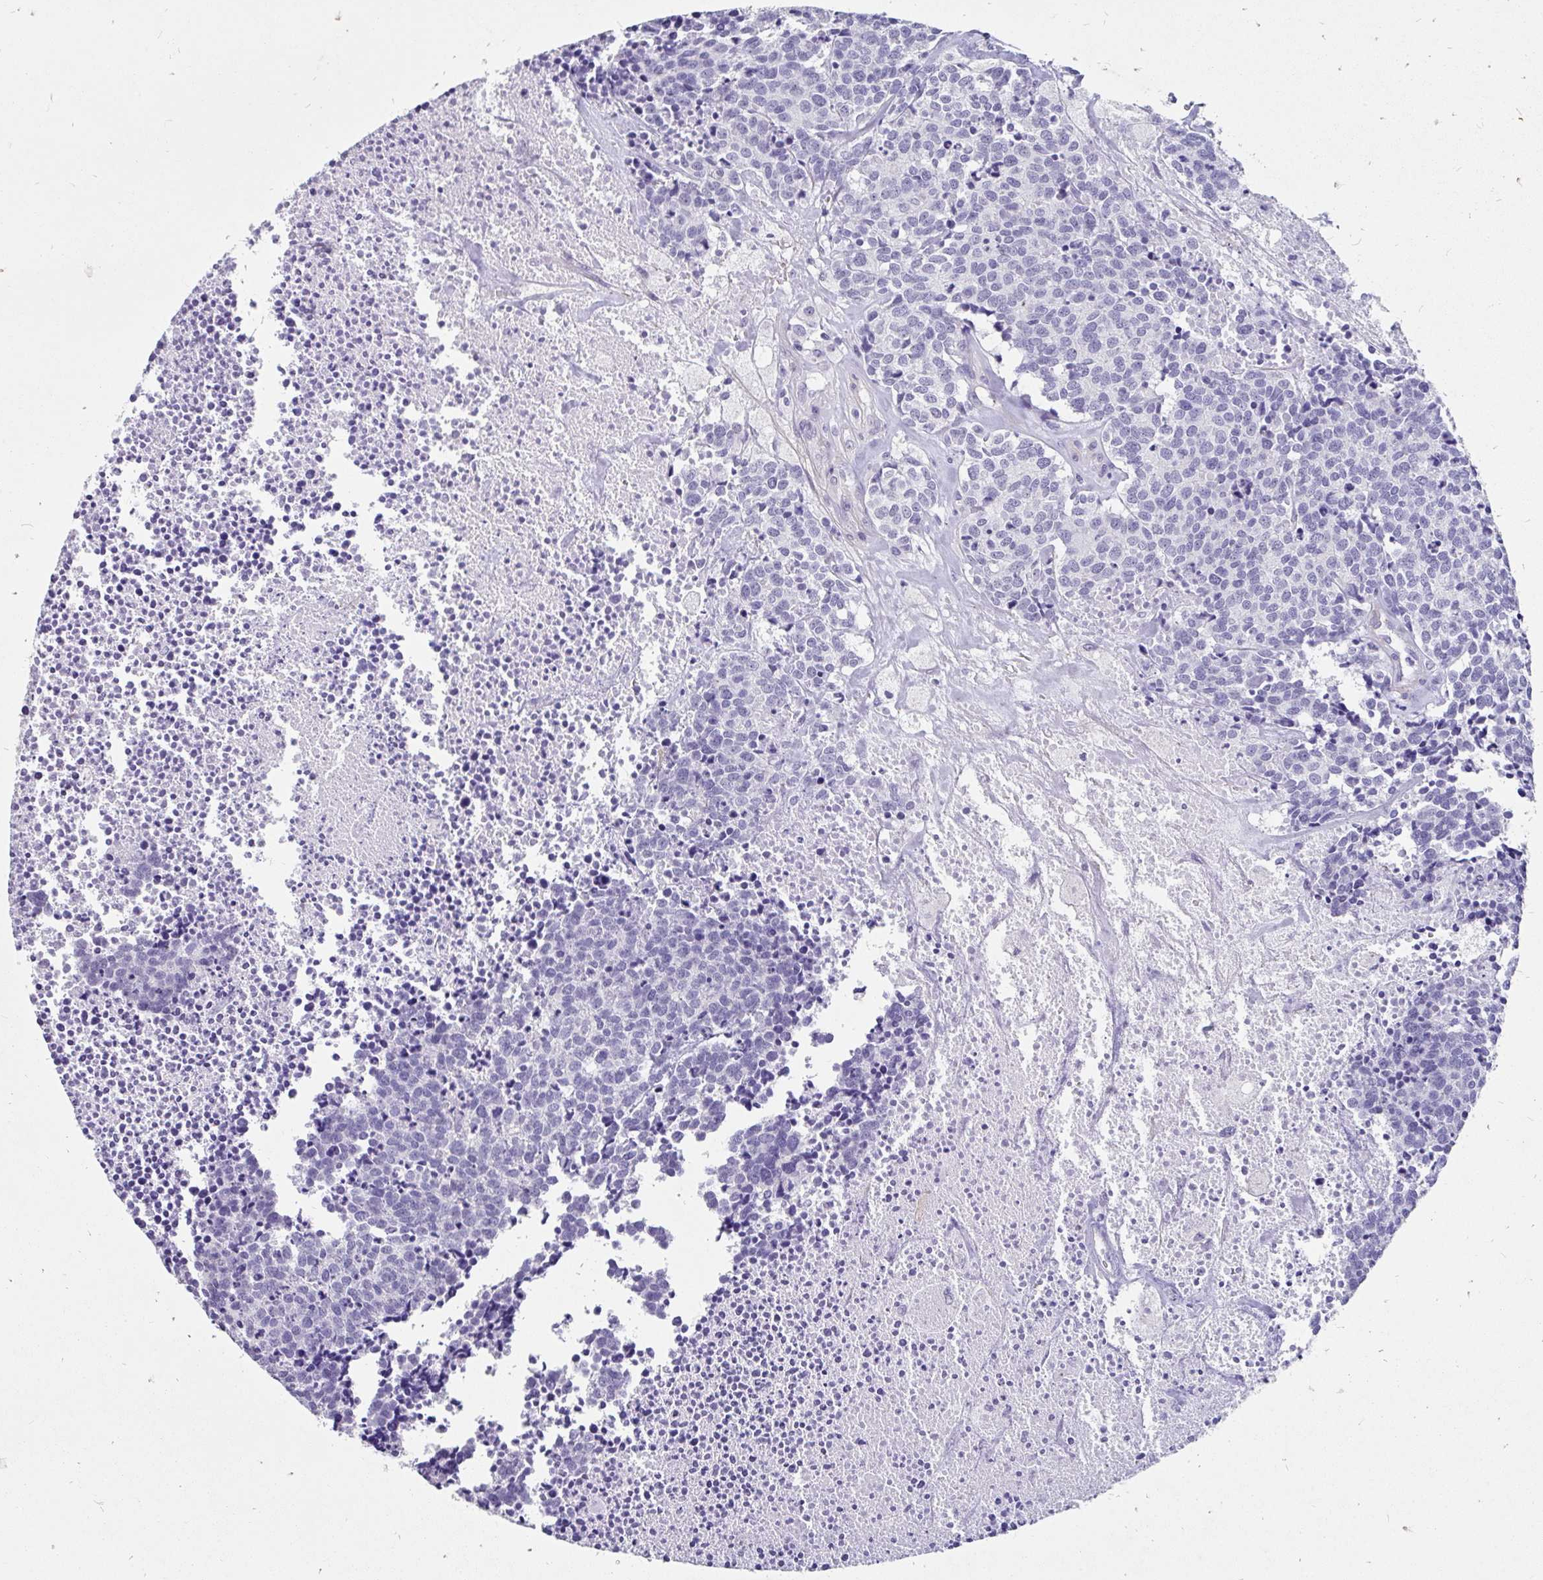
{"staining": {"intensity": "negative", "quantity": "none", "location": "none"}, "tissue": "carcinoid", "cell_type": "Tumor cells", "image_type": "cancer", "snomed": [{"axis": "morphology", "description": "Carcinoid, malignant, NOS"}, {"axis": "topography", "description": "Skin"}], "caption": "DAB (3,3'-diaminobenzidine) immunohistochemical staining of carcinoid shows no significant positivity in tumor cells. The staining is performed using DAB brown chromogen with nuclei counter-stained in using hematoxylin.", "gene": "EML5", "patient": {"sex": "female", "age": 79}}